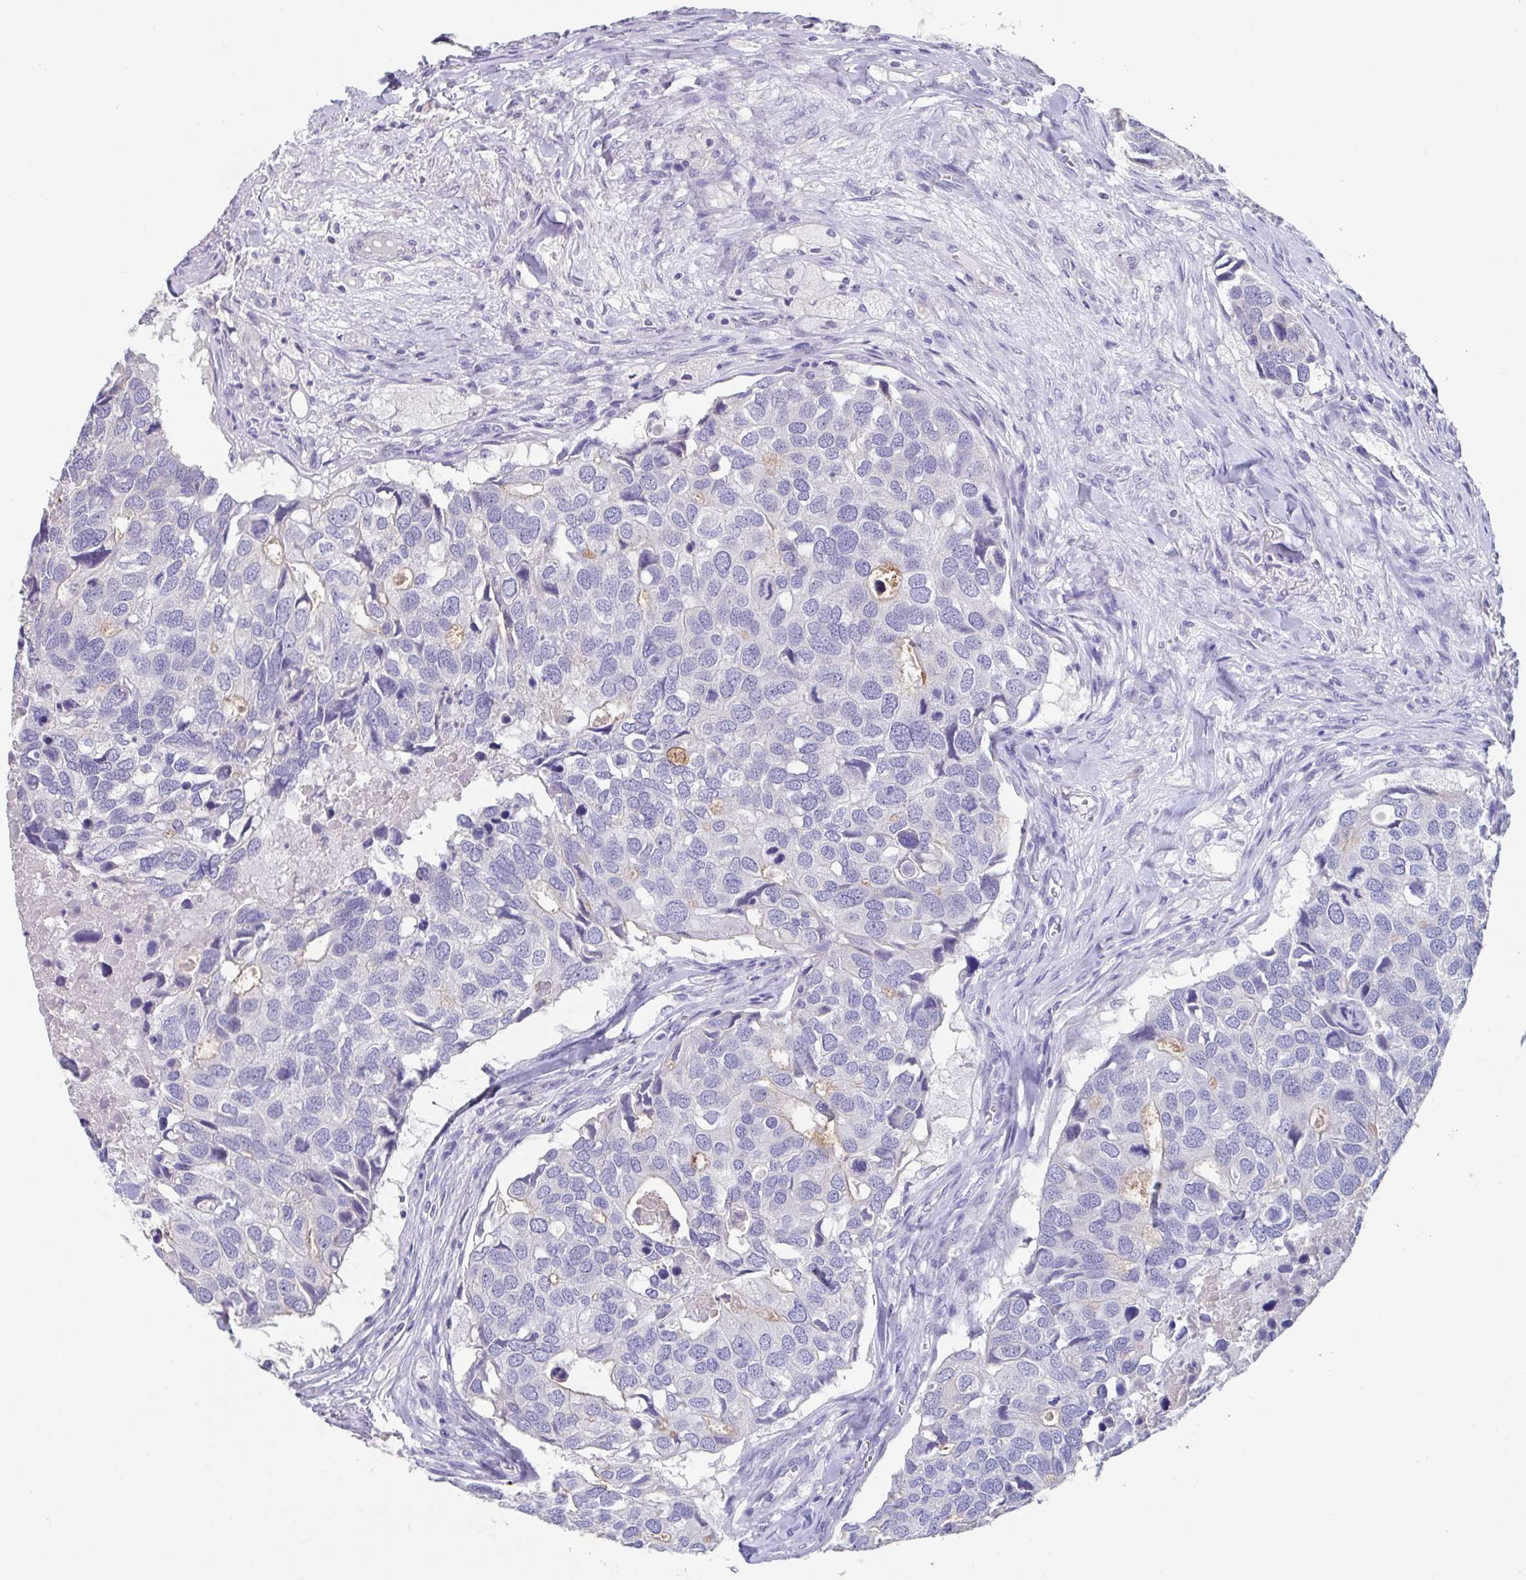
{"staining": {"intensity": "negative", "quantity": "none", "location": "none"}, "tissue": "breast cancer", "cell_type": "Tumor cells", "image_type": "cancer", "snomed": [{"axis": "morphology", "description": "Duct carcinoma"}, {"axis": "topography", "description": "Breast"}], "caption": "A high-resolution histopathology image shows immunohistochemistry (IHC) staining of breast cancer (invasive ductal carcinoma), which shows no significant expression in tumor cells.", "gene": "SLC44A4", "patient": {"sex": "female", "age": 83}}